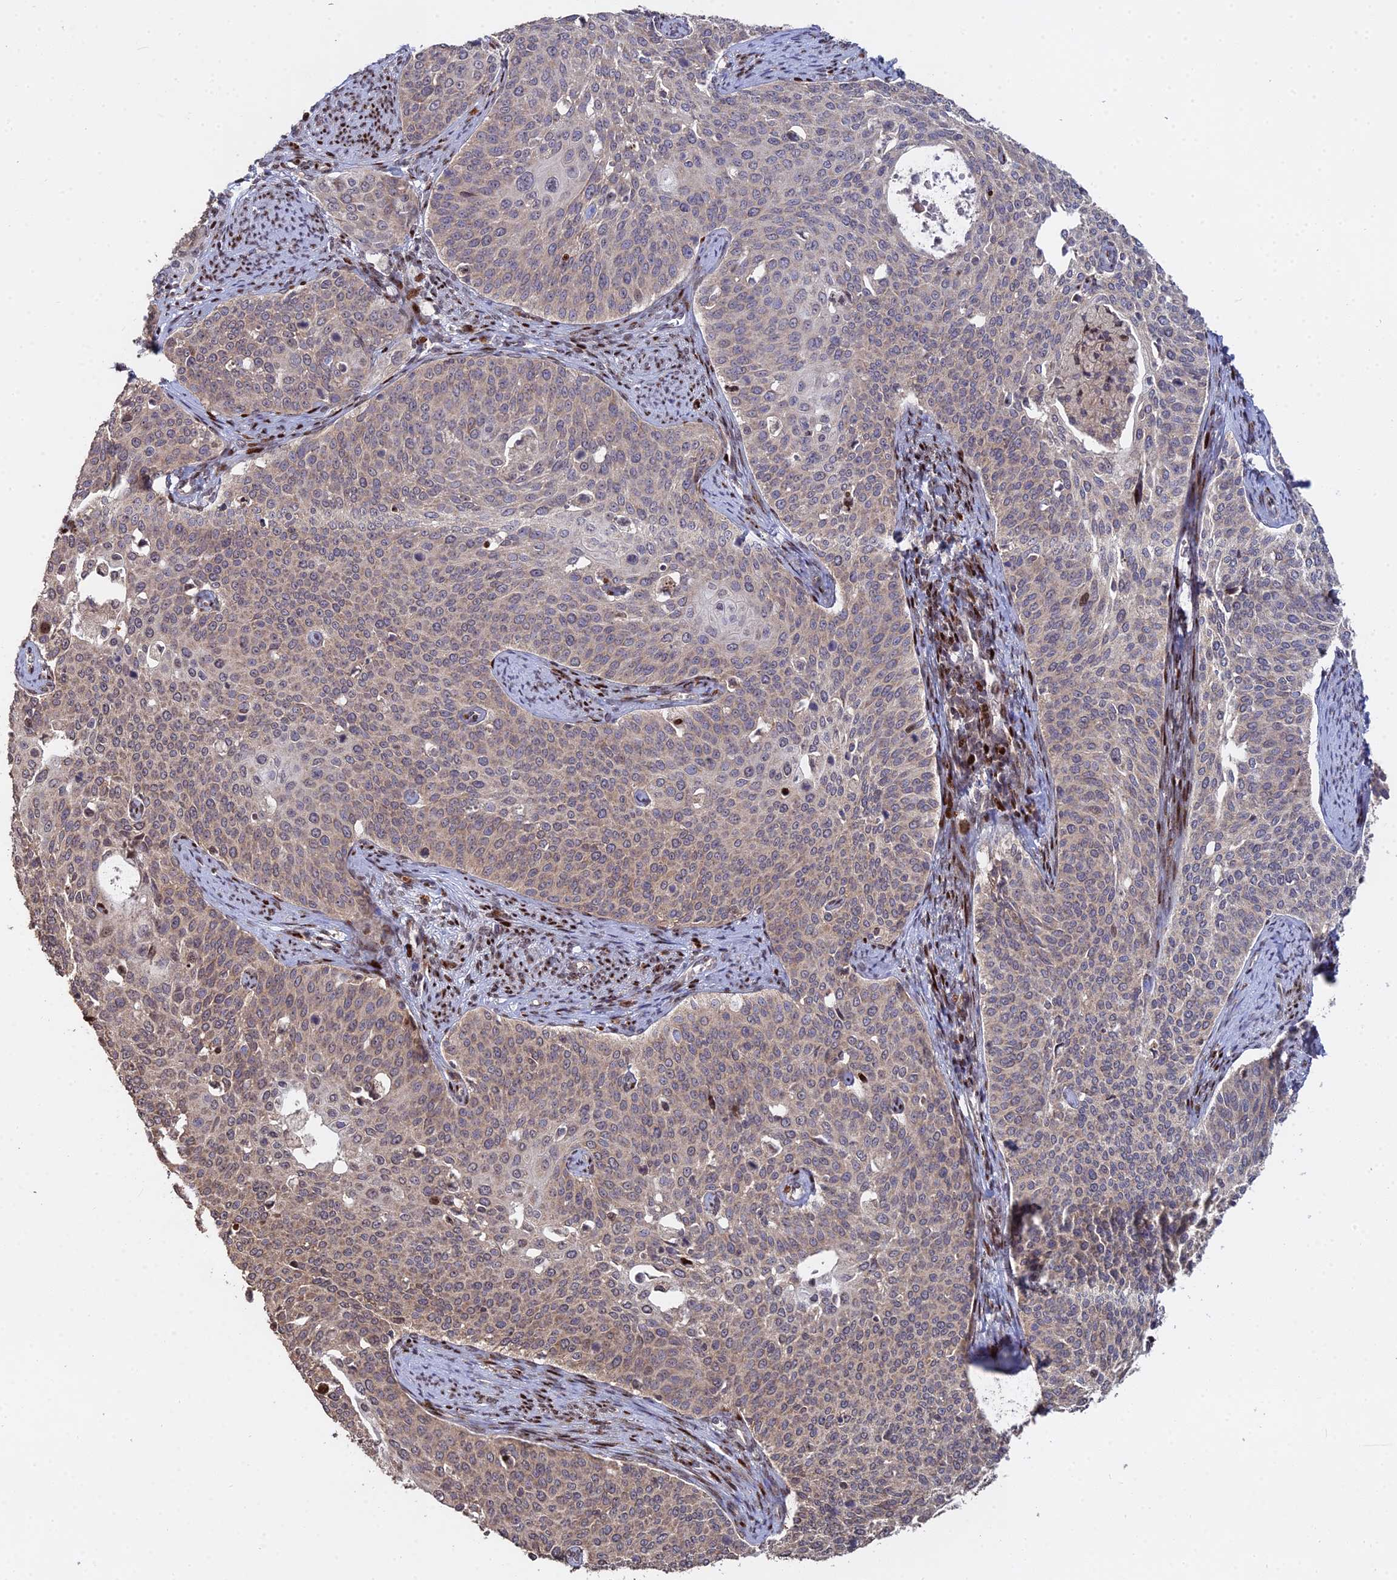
{"staining": {"intensity": "moderate", "quantity": "25%-75%", "location": "cytoplasmic/membranous"}, "tissue": "cervical cancer", "cell_type": "Tumor cells", "image_type": "cancer", "snomed": [{"axis": "morphology", "description": "Squamous cell carcinoma, NOS"}, {"axis": "topography", "description": "Cervix"}], "caption": "This histopathology image displays IHC staining of human squamous cell carcinoma (cervical), with medium moderate cytoplasmic/membranous expression in about 25%-75% of tumor cells.", "gene": "RBMS2", "patient": {"sex": "female", "age": 44}}